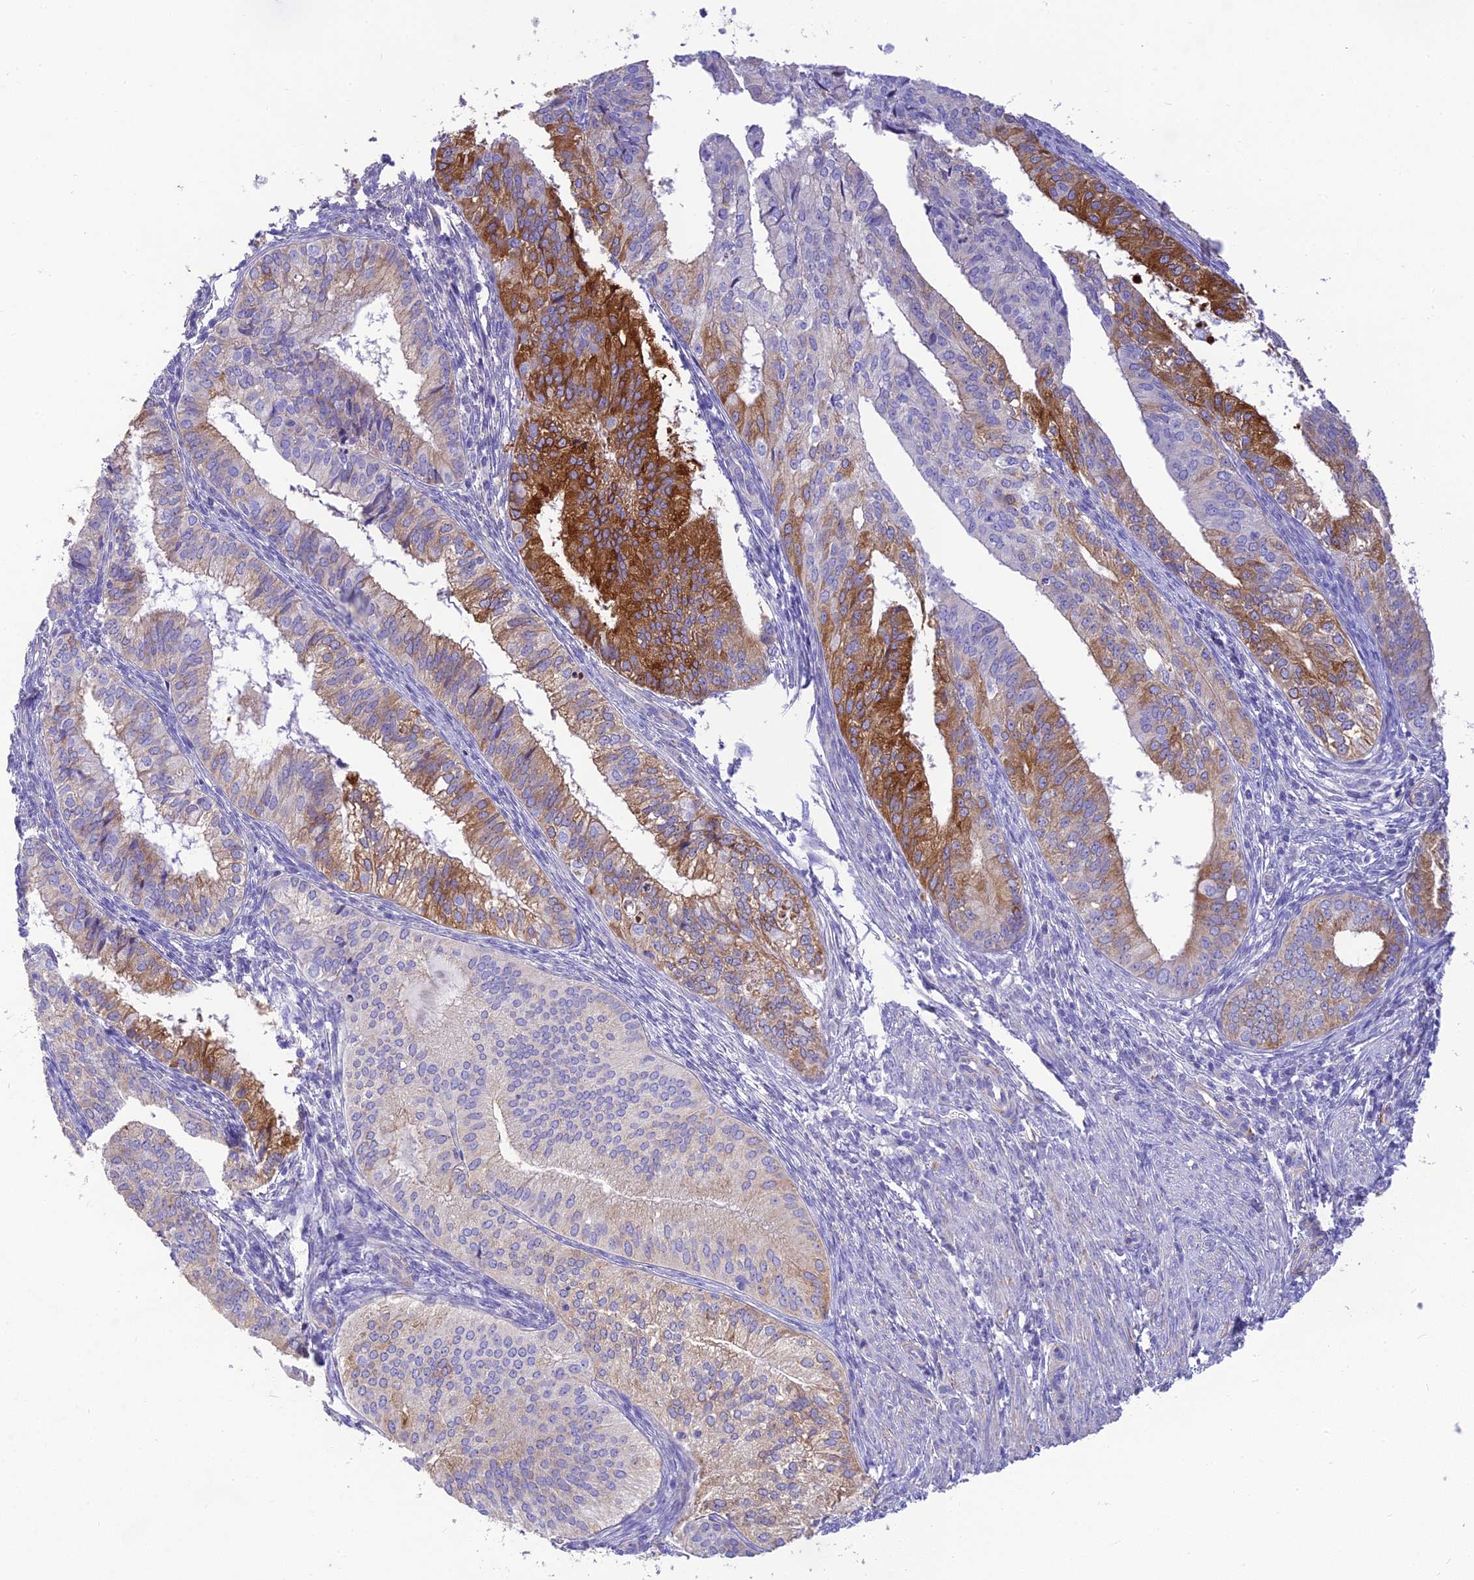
{"staining": {"intensity": "strong", "quantity": "25%-75%", "location": "cytoplasmic/membranous"}, "tissue": "endometrial cancer", "cell_type": "Tumor cells", "image_type": "cancer", "snomed": [{"axis": "morphology", "description": "Adenocarcinoma, NOS"}, {"axis": "topography", "description": "Endometrium"}], "caption": "DAB (3,3'-diaminobenzidine) immunohistochemical staining of endometrial adenocarcinoma reveals strong cytoplasmic/membranous protein expression in approximately 25%-75% of tumor cells.", "gene": "HSD17B2", "patient": {"sex": "female", "age": 50}}